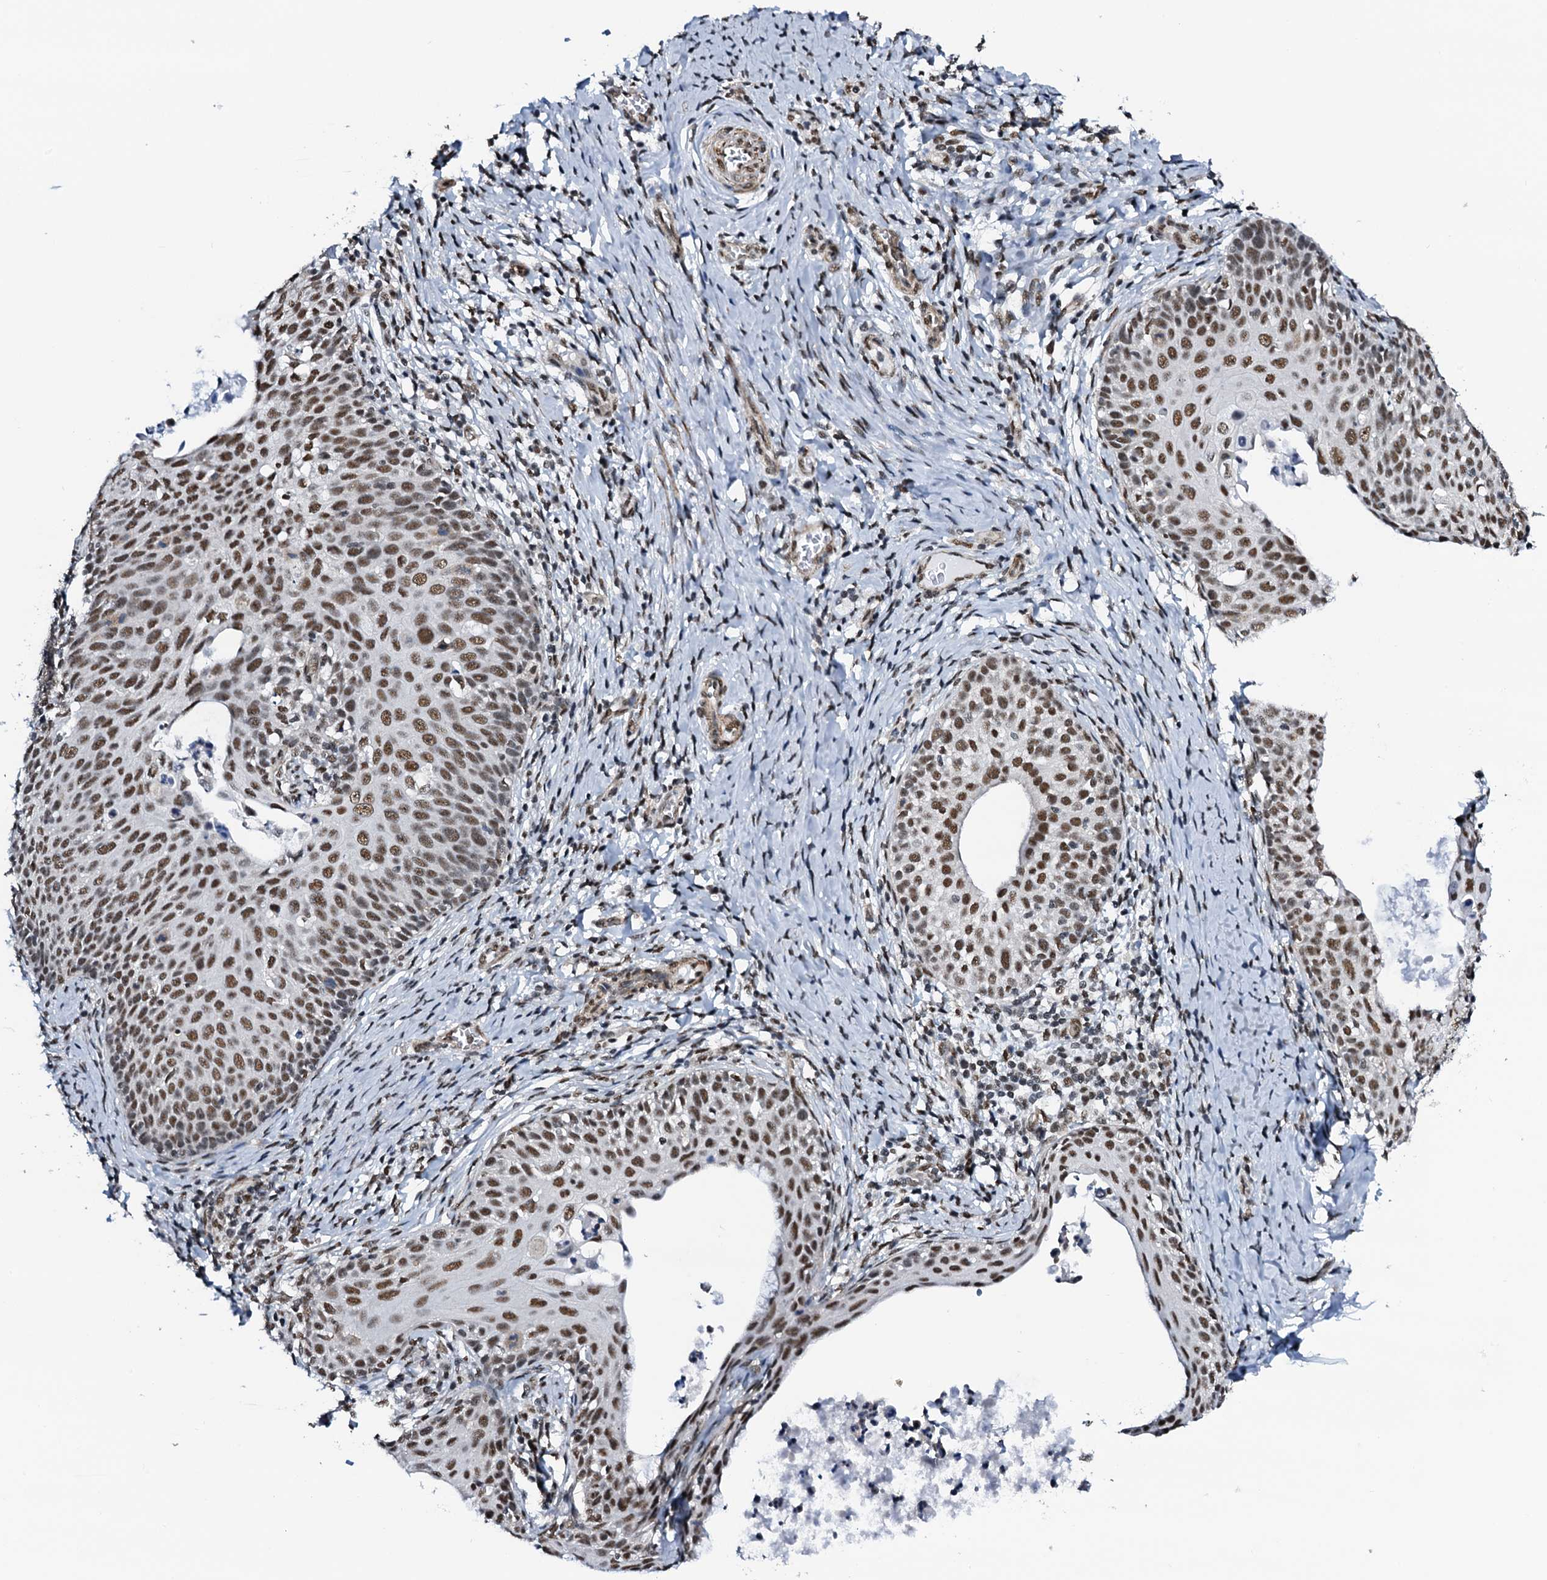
{"staining": {"intensity": "moderate", "quantity": ">75%", "location": "nuclear"}, "tissue": "cervical cancer", "cell_type": "Tumor cells", "image_type": "cancer", "snomed": [{"axis": "morphology", "description": "Squamous cell carcinoma, NOS"}, {"axis": "topography", "description": "Cervix"}], "caption": "Human cervical squamous cell carcinoma stained with a protein marker displays moderate staining in tumor cells.", "gene": "CWC15", "patient": {"sex": "female", "age": 52}}